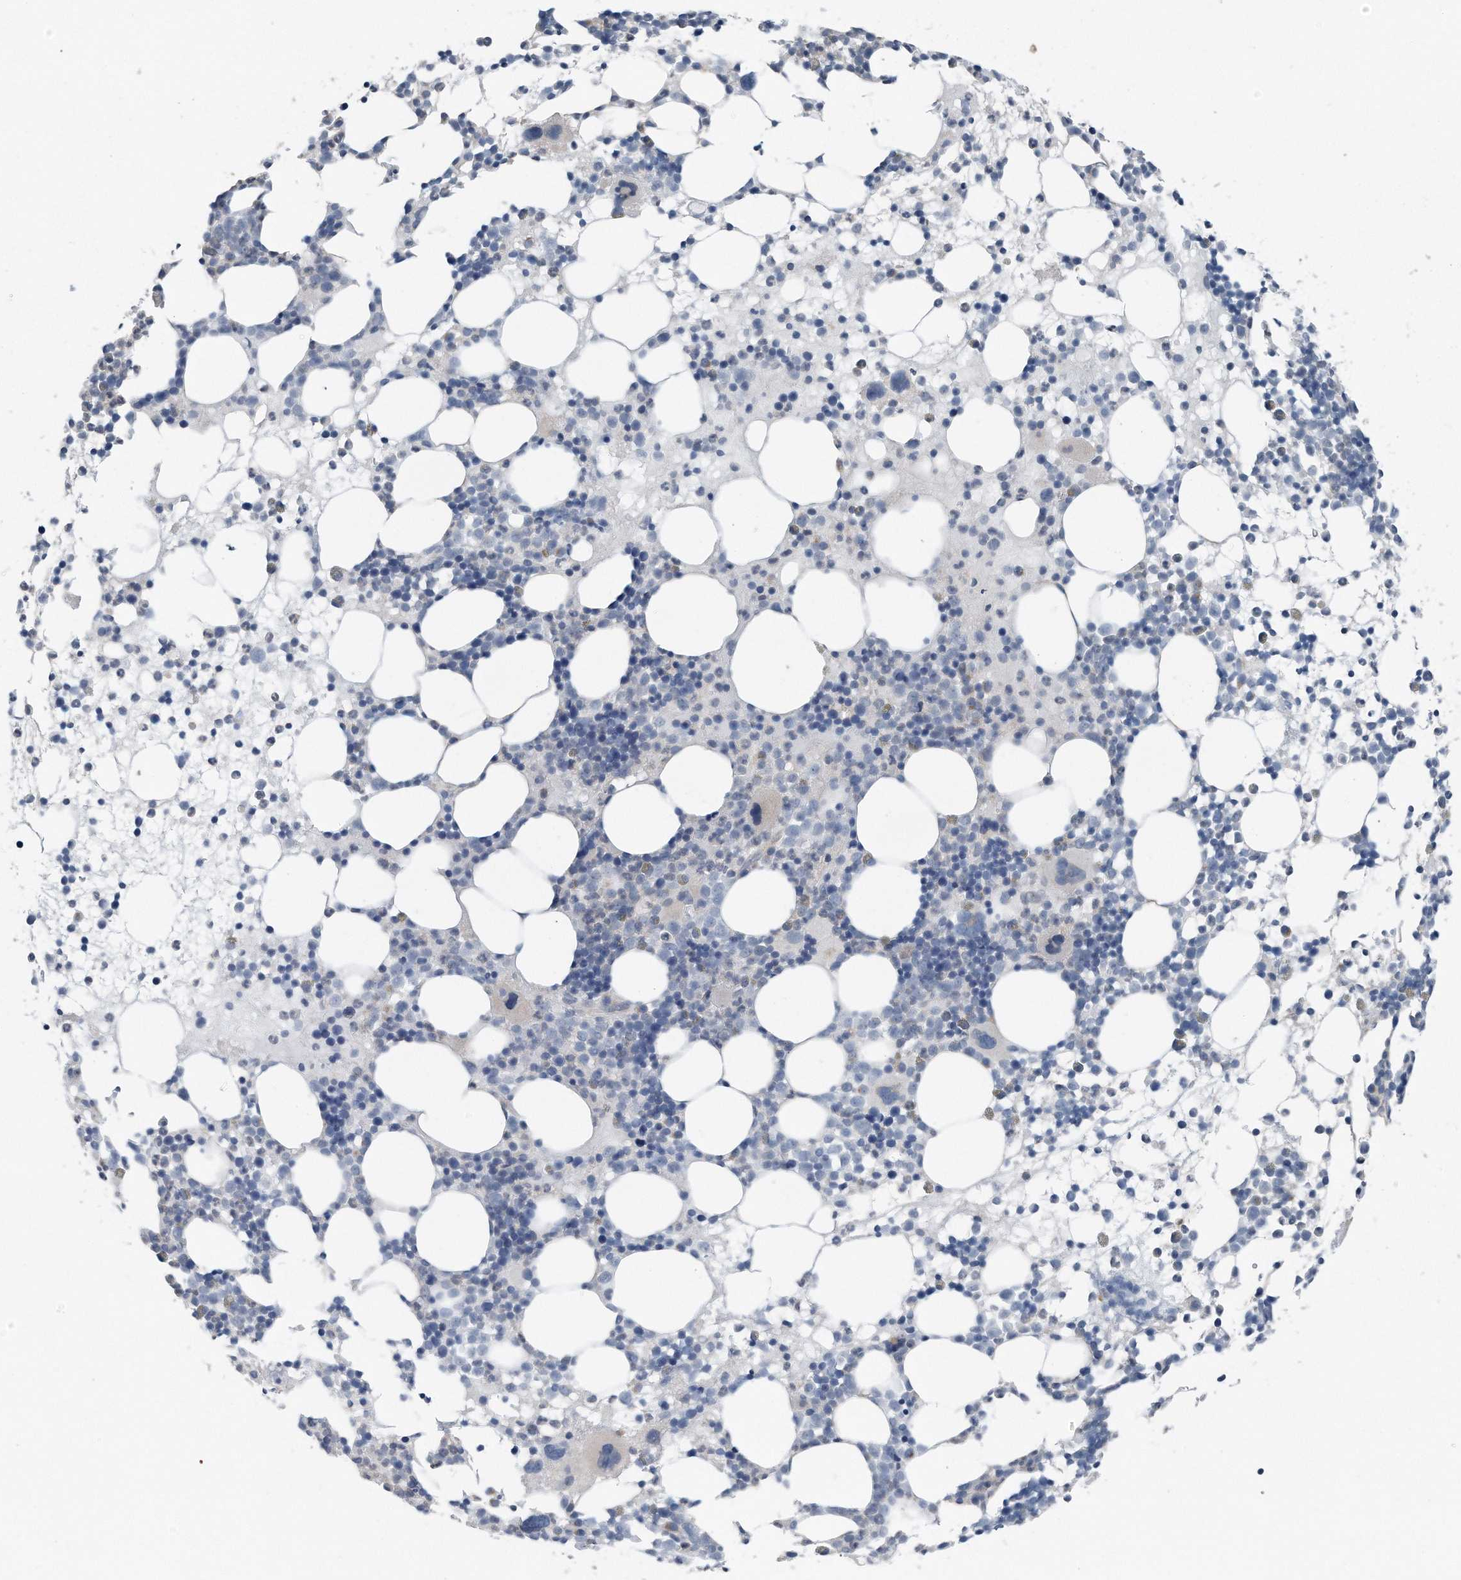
{"staining": {"intensity": "negative", "quantity": "none", "location": "none"}, "tissue": "bone marrow", "cell_type": "Hematopoietic cells", "image_type": "normal", "snomed": [{"axis": "morphology", "description": "Normal tissue, NOS"}, {"axis": "topography", "description": "Bone marrow"}], "caption": "Unremarkable bone marrow was stained to show a protein in brown. There is no significant staining in hematopoietic cells. The staining was performed using DAB to visualize the protein expression in brown, while the nuclei were stained in blue with hematoxylin (Magnification: 20x).", "gene": "YRDC", "patient": {"sex": "female", "age": 57}}